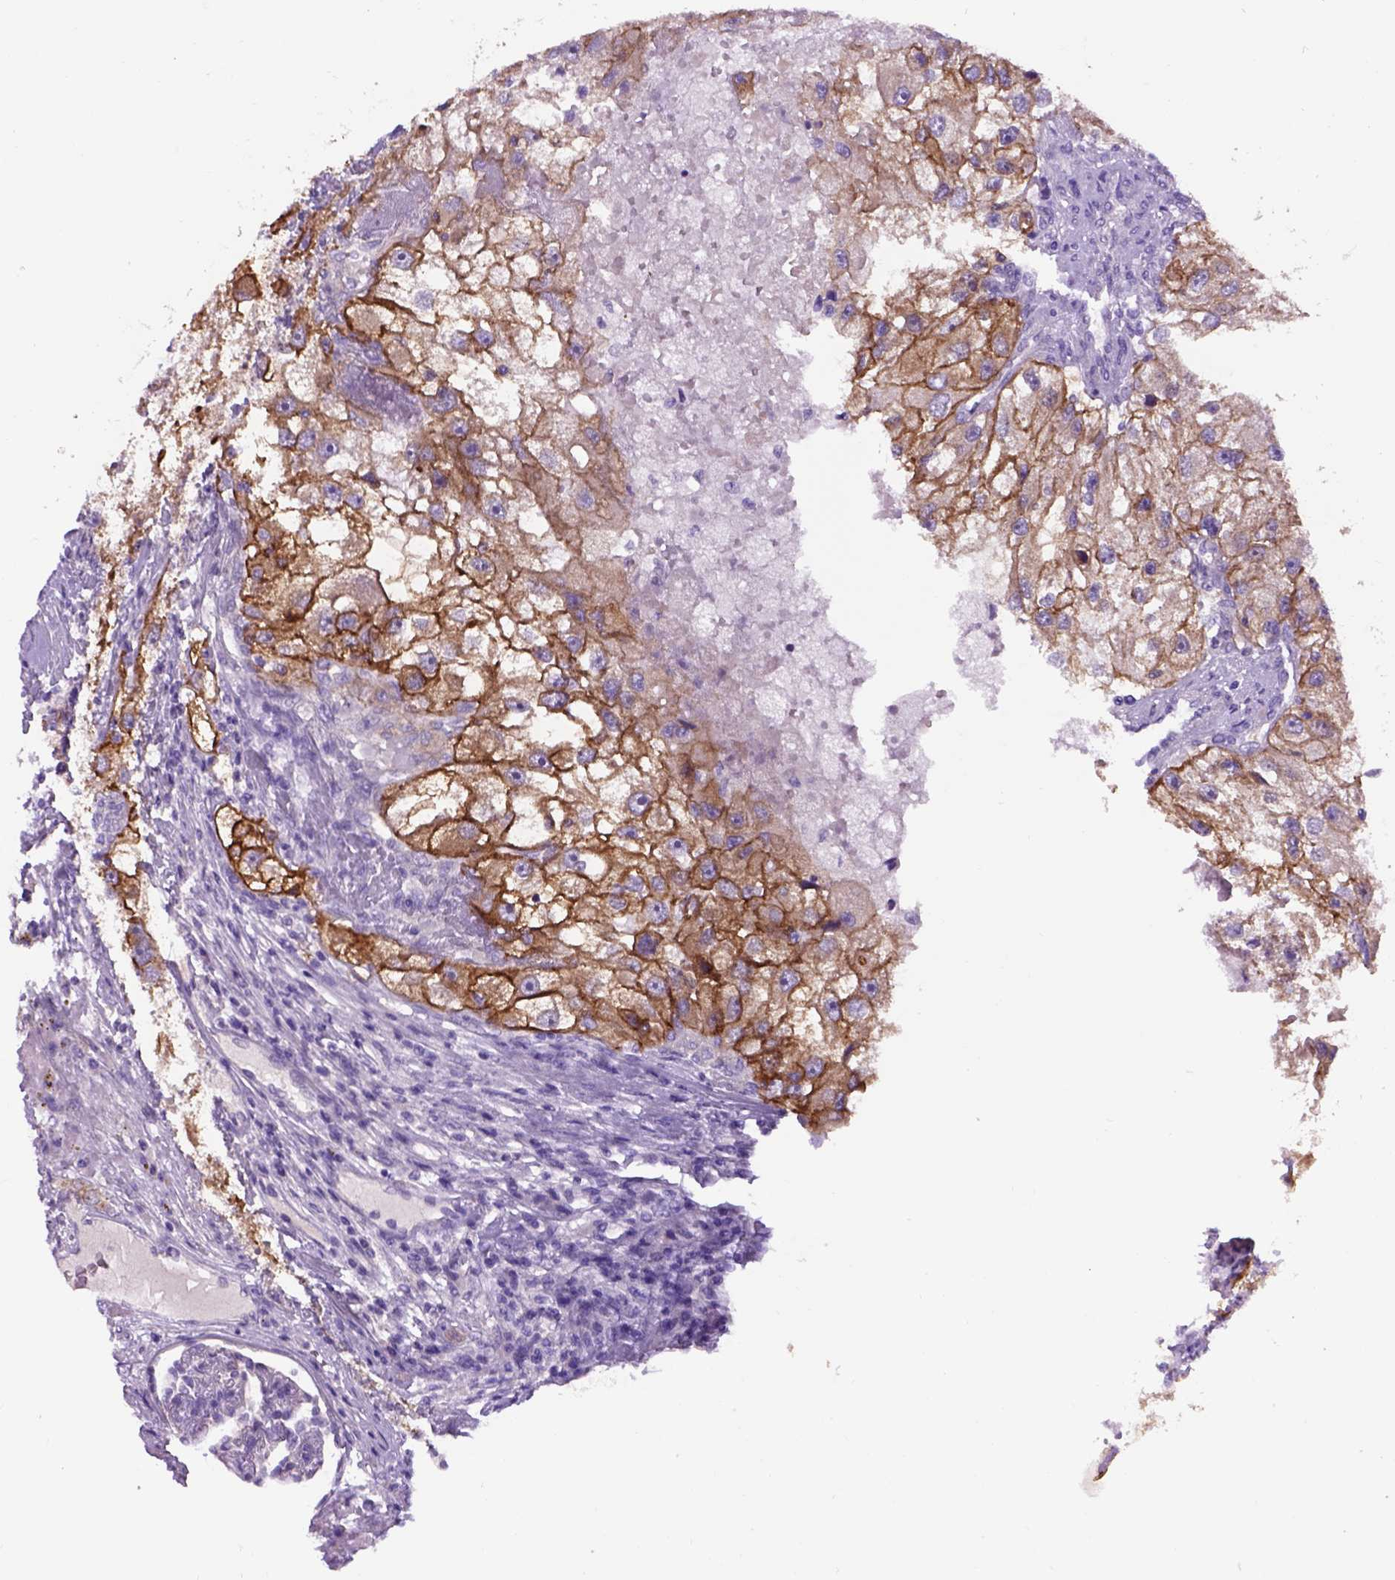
{"staining": {"intensity": "moderate", "quantity": ">75%", "location": "cytoplasmic/membranous"}, "tissue": "renal cancer", "cell_type": "Tumor cells", "image_type": "cancer", "snomed": [{"axis": "morphology", "description": "Adenocarcinoma, NOS"}, {"axis": "topography", "description": "Kidney"}], "caption": "Moderate cytoplasmic/membranous protein positivity is identified in approximately >75% of tumor cells in renal cancer.", "gene": "EGFR", "patient": {"sex": "male", "age": 63}}